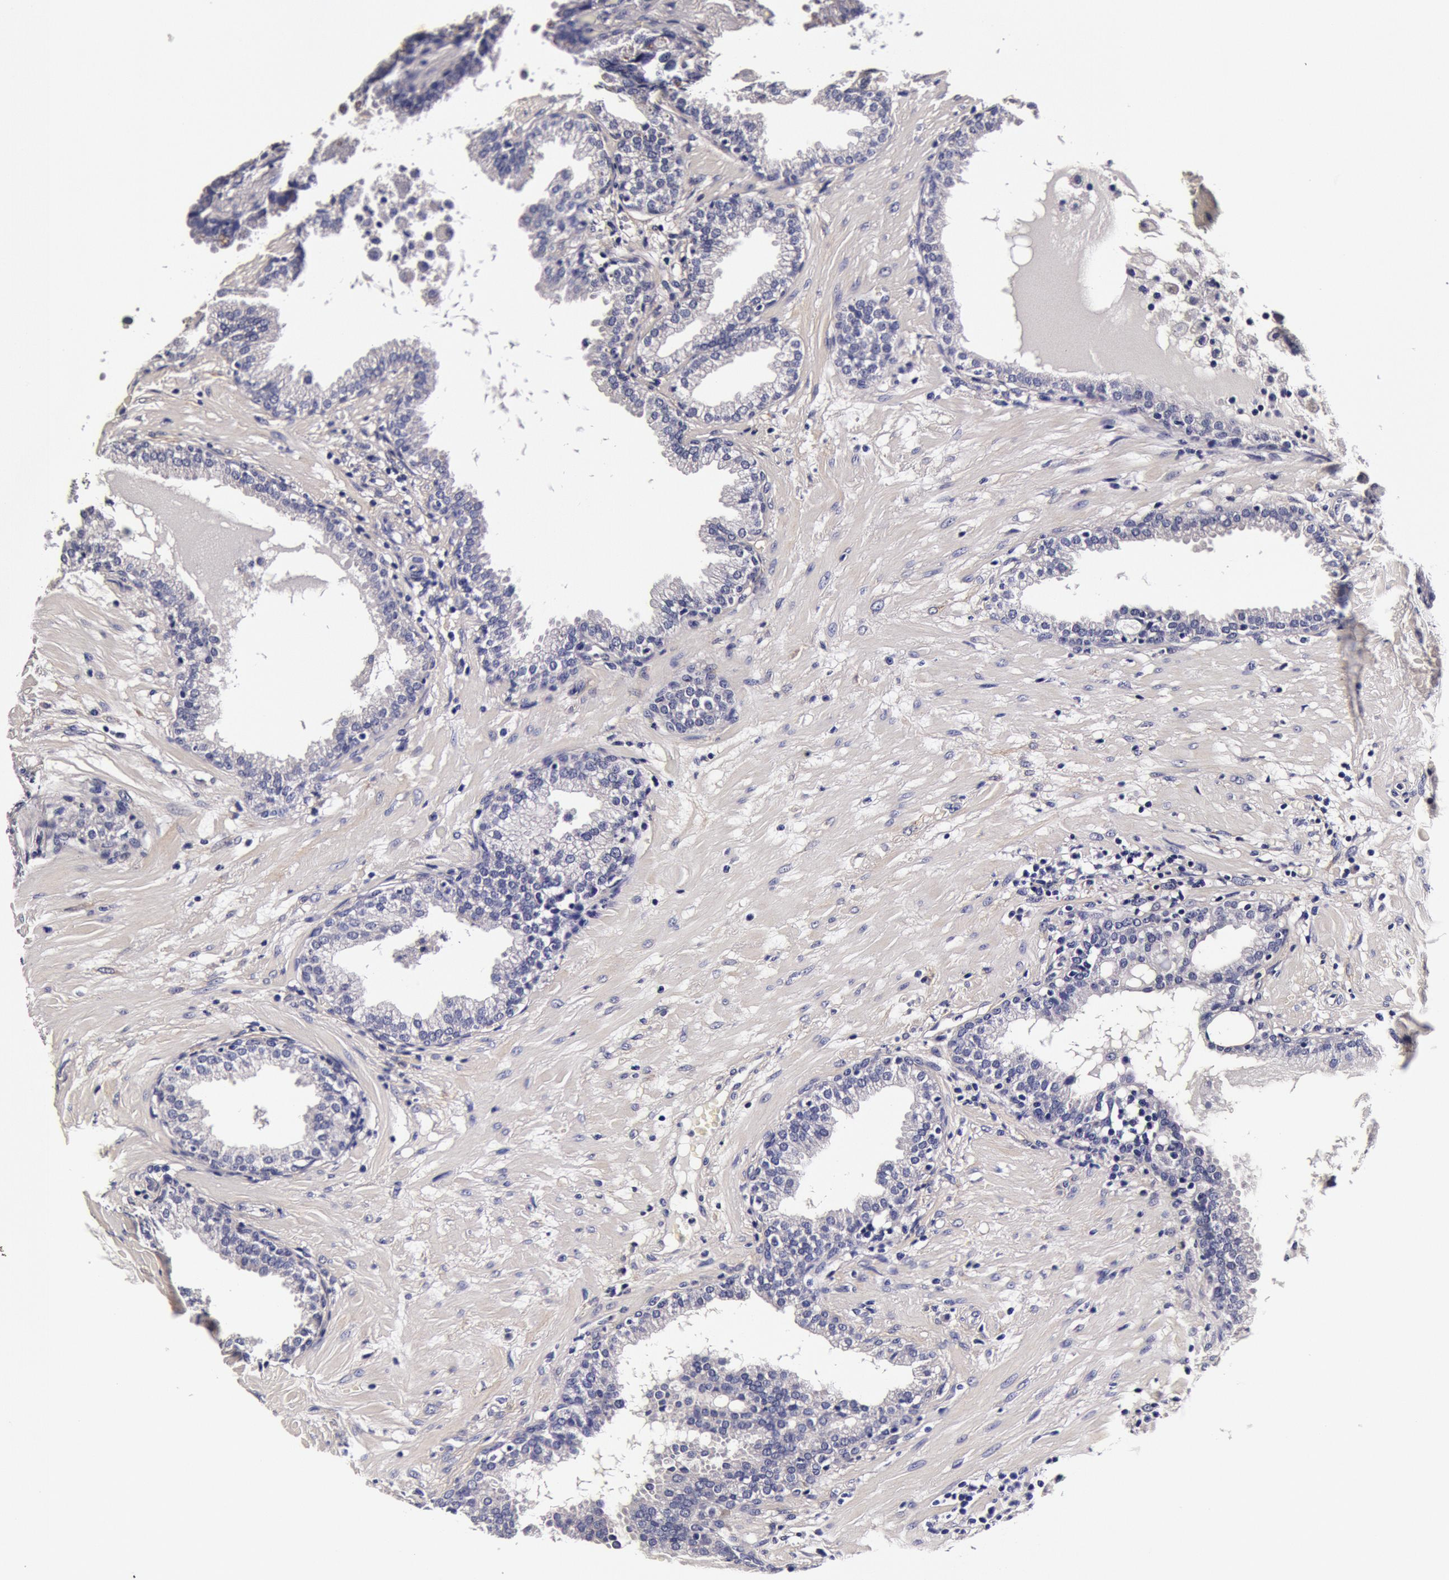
{"staining": {"intensity": "negative", "quantity": "none", "location": "none"}, "tissue": "prostate", "cell_type": "Glandular cells", "image_type": "normal", "snomed": [{"axis": "morphology", "description": "Normal tissue, NOS"}, {"axis": "topography", "description": "Prostate"}], "caption": "Immunohistochemical staining of unremarkable human prostate demonstrates no significant staining in glandular cells. (DAB IHC with hematoxylin counter stain).", "gene": "CCDC22", "patient": {"sex": "male", "age": 64}}